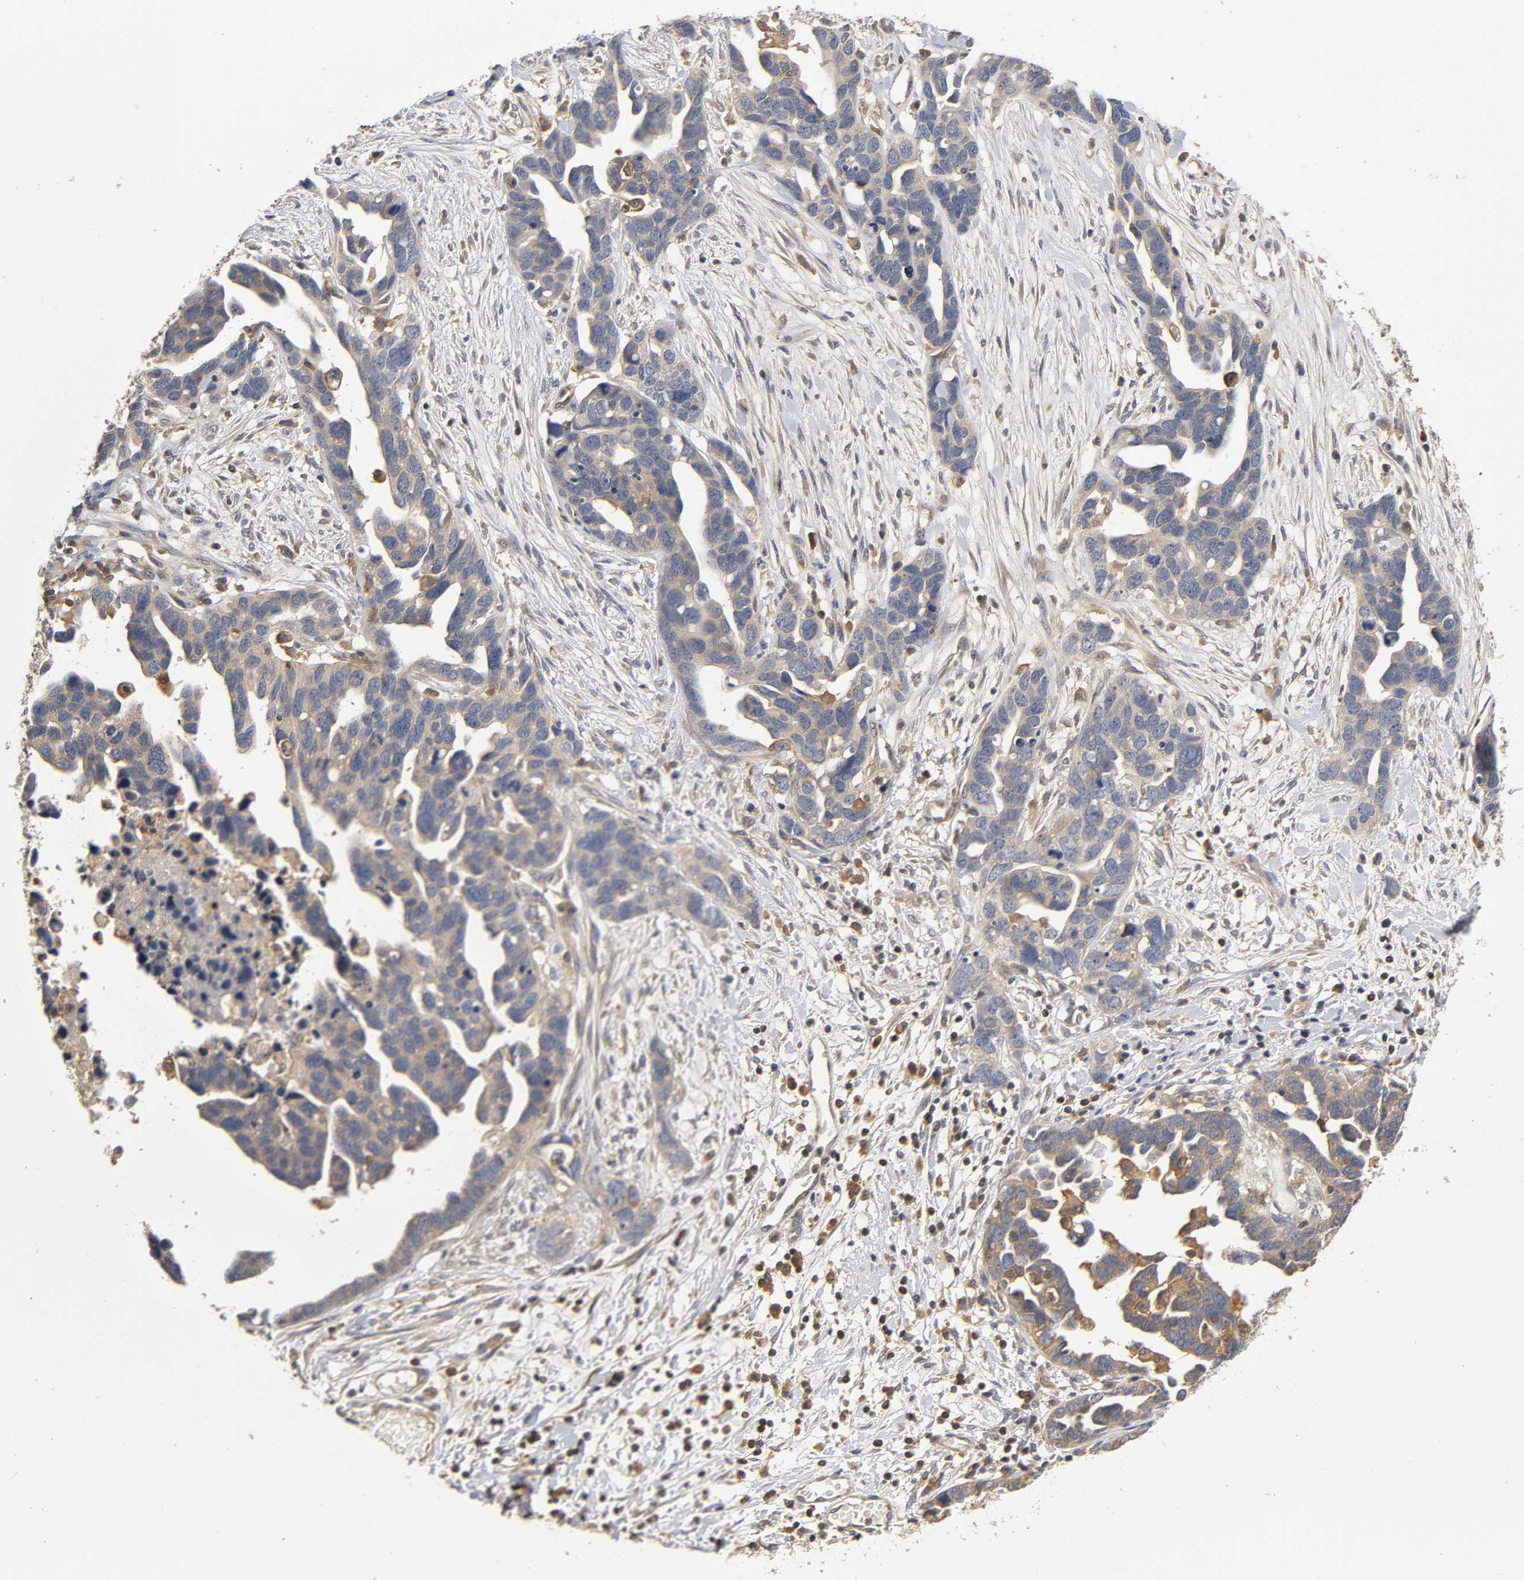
{"staining": {"intensity": "moderate", "quantity": ">75%", "location": "cytoplasmic/membranous"}, "tissue": "ovarian cancer", "cell_type": "Tumor cells", "image_type": "cancer", "snomed": [{"axis": "morphology", "description": "Cystadenocarcinoma, serous, NOS"}, {"axis": "topography", "description": "Ovary"}], "caption": "A high-resolution image shows IHC staining of ovarian cancer, which shows moderate cytoplasmic/membranous positivity in approximately >75% of tumor cells.", "gene": "ACTR2", "patient": {"sex": "female", "age": 54}}